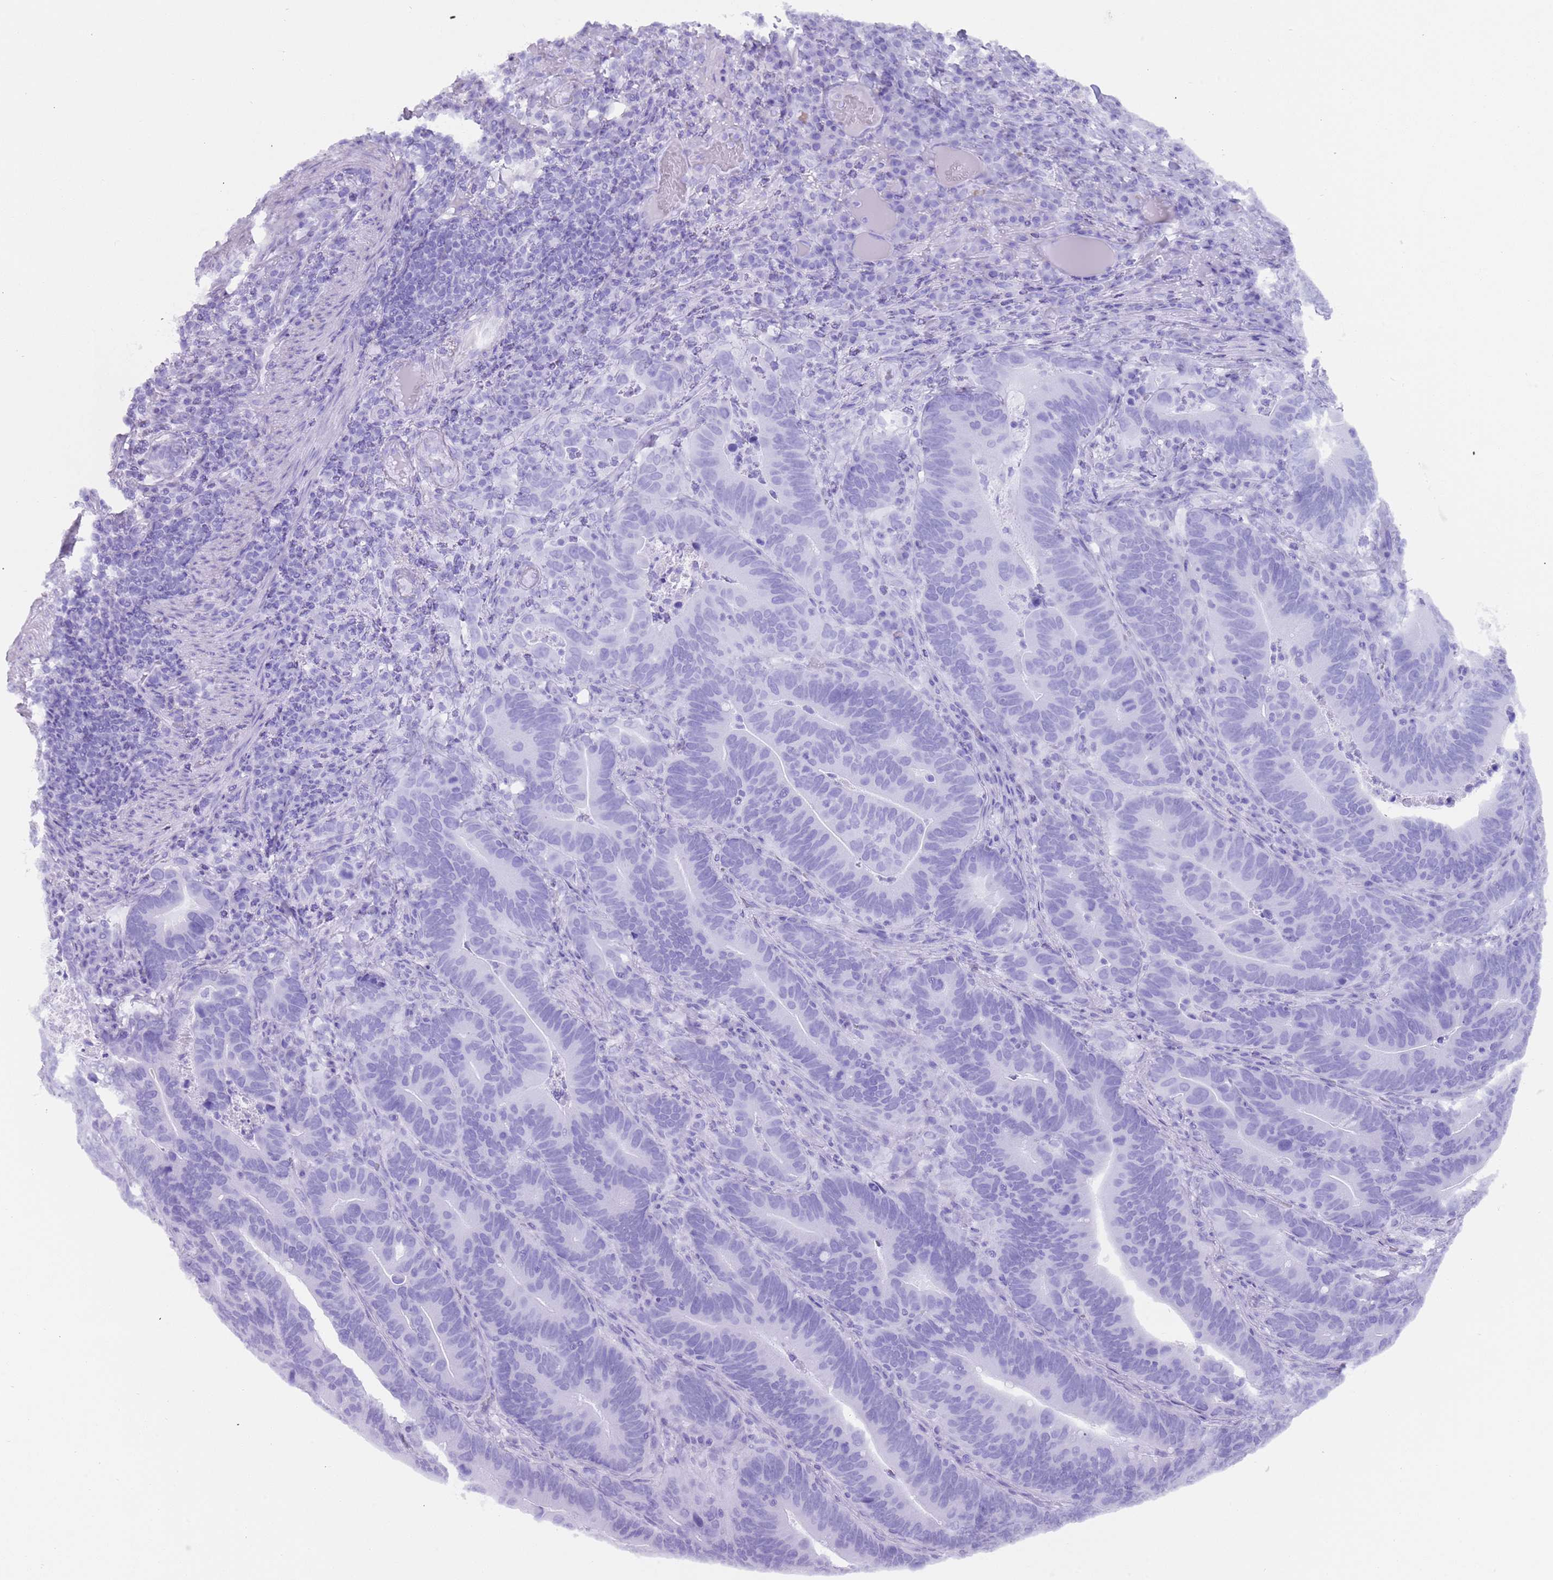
{"staining": {"intensity": "negative", "quantity": "none", "location": "none"}, "tissue": "colorectal cancer", "cell_type": "Tumor cells", "image_type": "cancer", "snomed": [{"axis": "morphology", "description": "Adenocarcinoma, NOS"}, {"axis": "topography", "description": "Colon"}], "caption": "IHC photomicrograph of neoplastic tissue: human adenocarcinoma (colorectal) stained with DAB (3,3'-diaminobenzidine) exhibits no significant protein expression in tumor cells.", "gene": "MYADML2", "patient": {"sex": "female", "age": 66}}